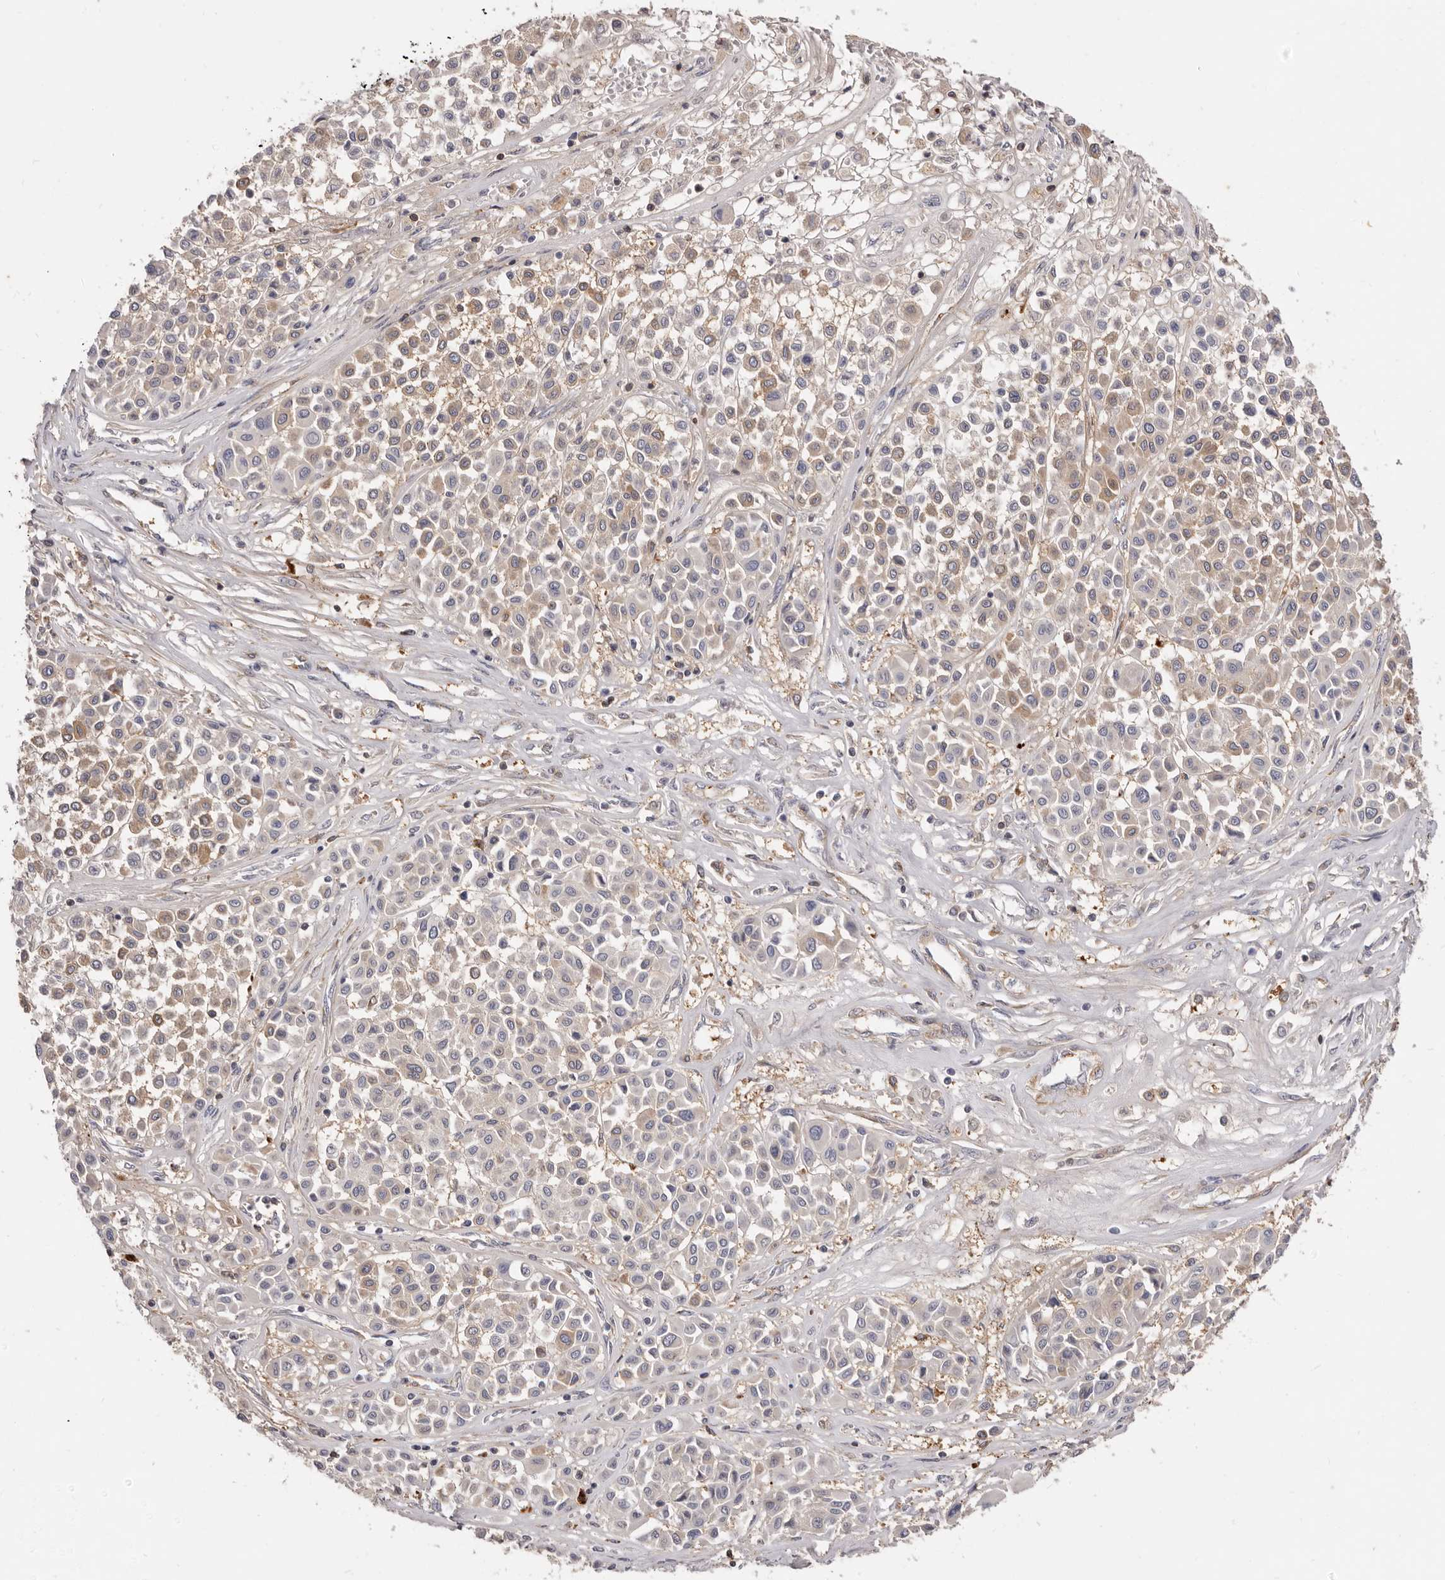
{"staining": {"intensity": "negative", "quantity": "none", "location": "none"}, "tissue": "melanoma", "cell_type": "Tumor cells", "image_type": "cancer", "snomed": [{"axis": "morphology", "description": "Malignant melanoma, Metastatic site"}, {"axis": "topography", "description": "Soft tissue"}], "caption": "Tumor cells show no significant protein expression in malignant melanoma (metastatic site).", "gene": "ADAMTS20", "patient": {"sex": "male", "age": 41}}